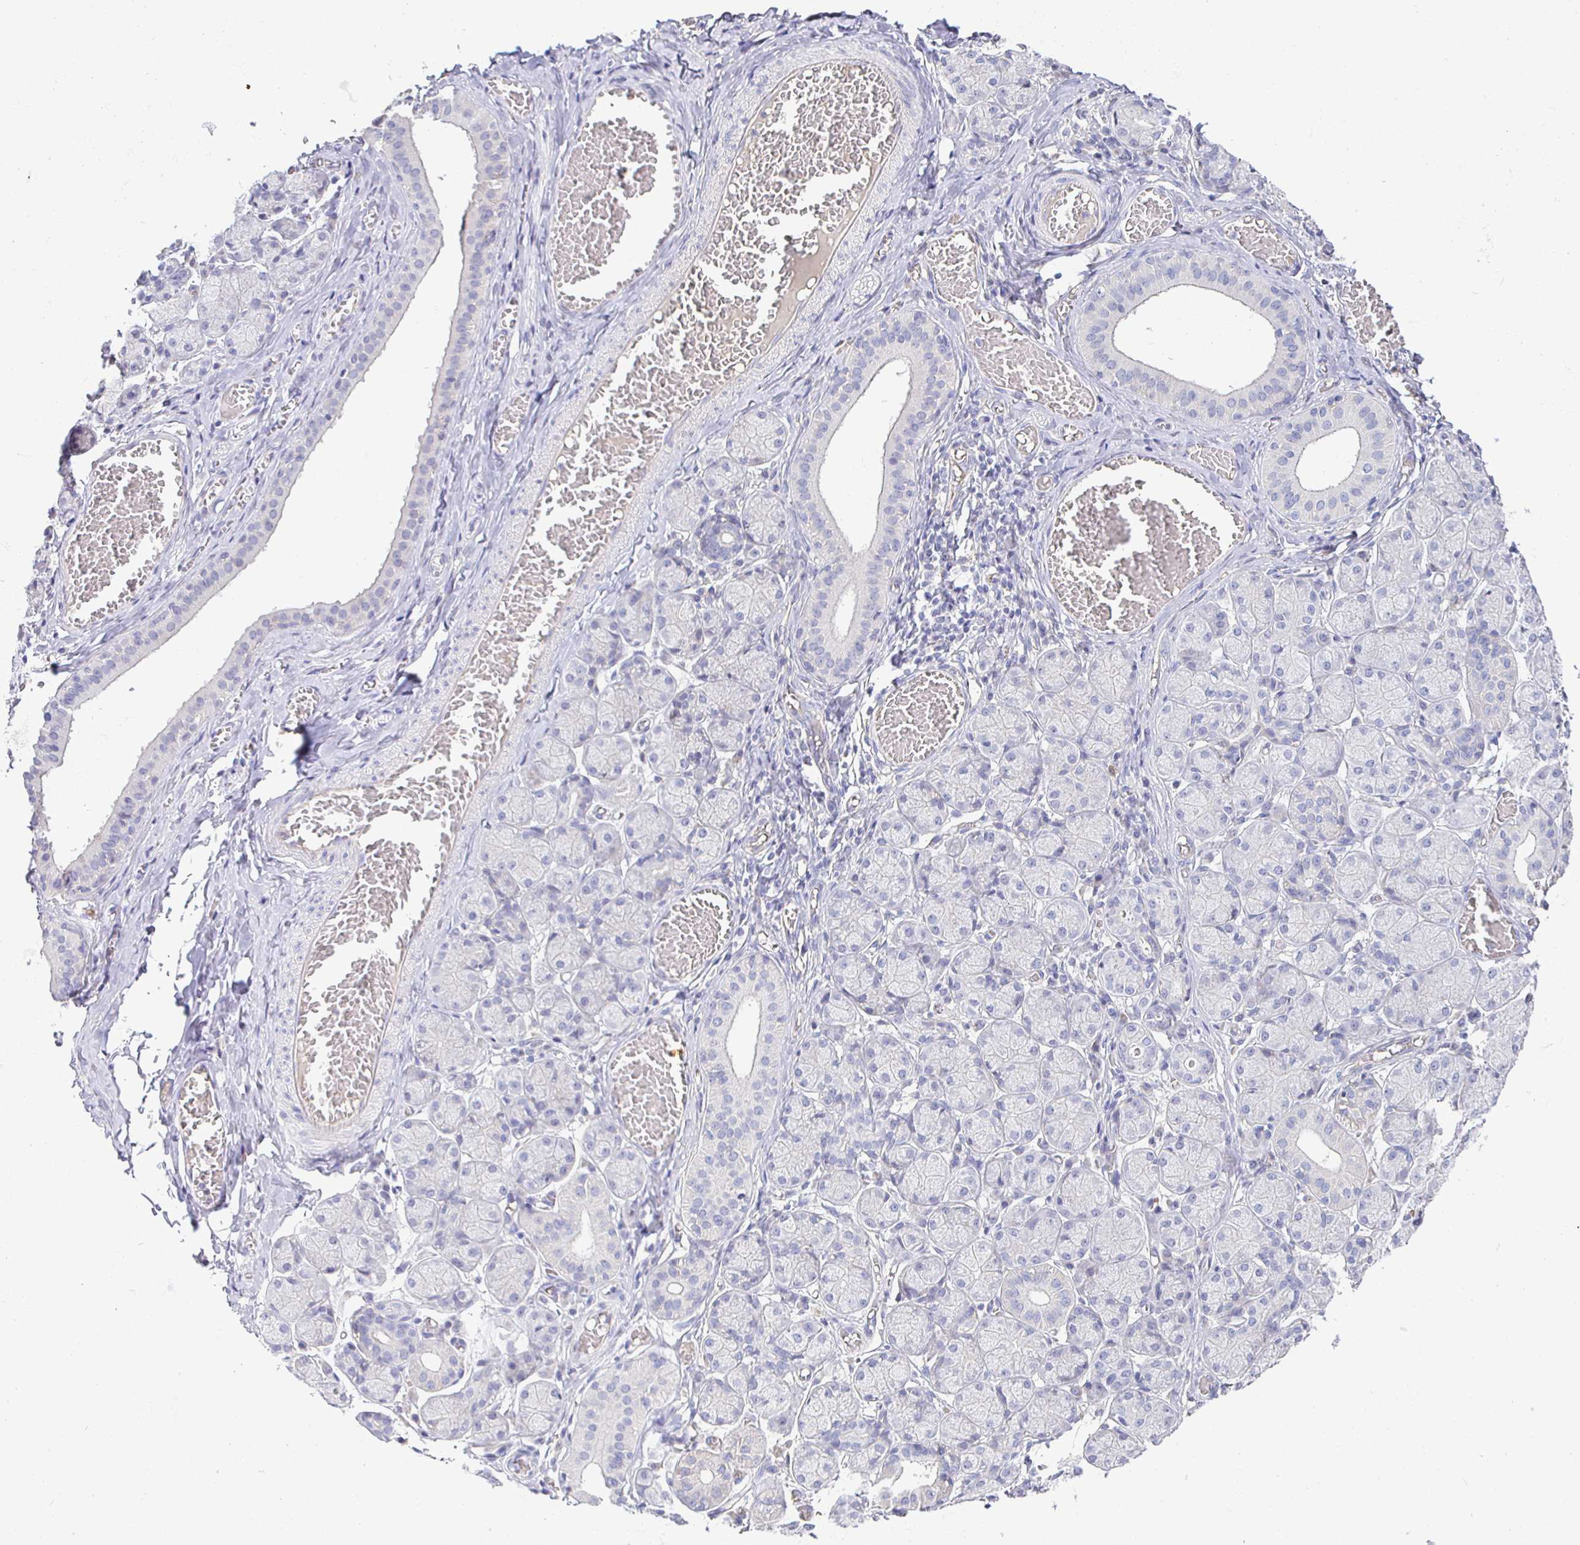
{"staining": {"intensity": "negative", "quantity": "none", "location": "none"}, "tissue": "salivary gland", "cell_type": "Glandular cells", "image_type": "normal", "snomed": [{"axis": "morphology", "description": "Normal tissue, NOS"}, {"axis": "topography", "description": "Salivary gland"}], "caption": "The IHC photomicrograph has no significant positivity in glandular cells of salivary gland.", "gene": "SIRPA", "patient": {"sex": "female", "age": 24}}